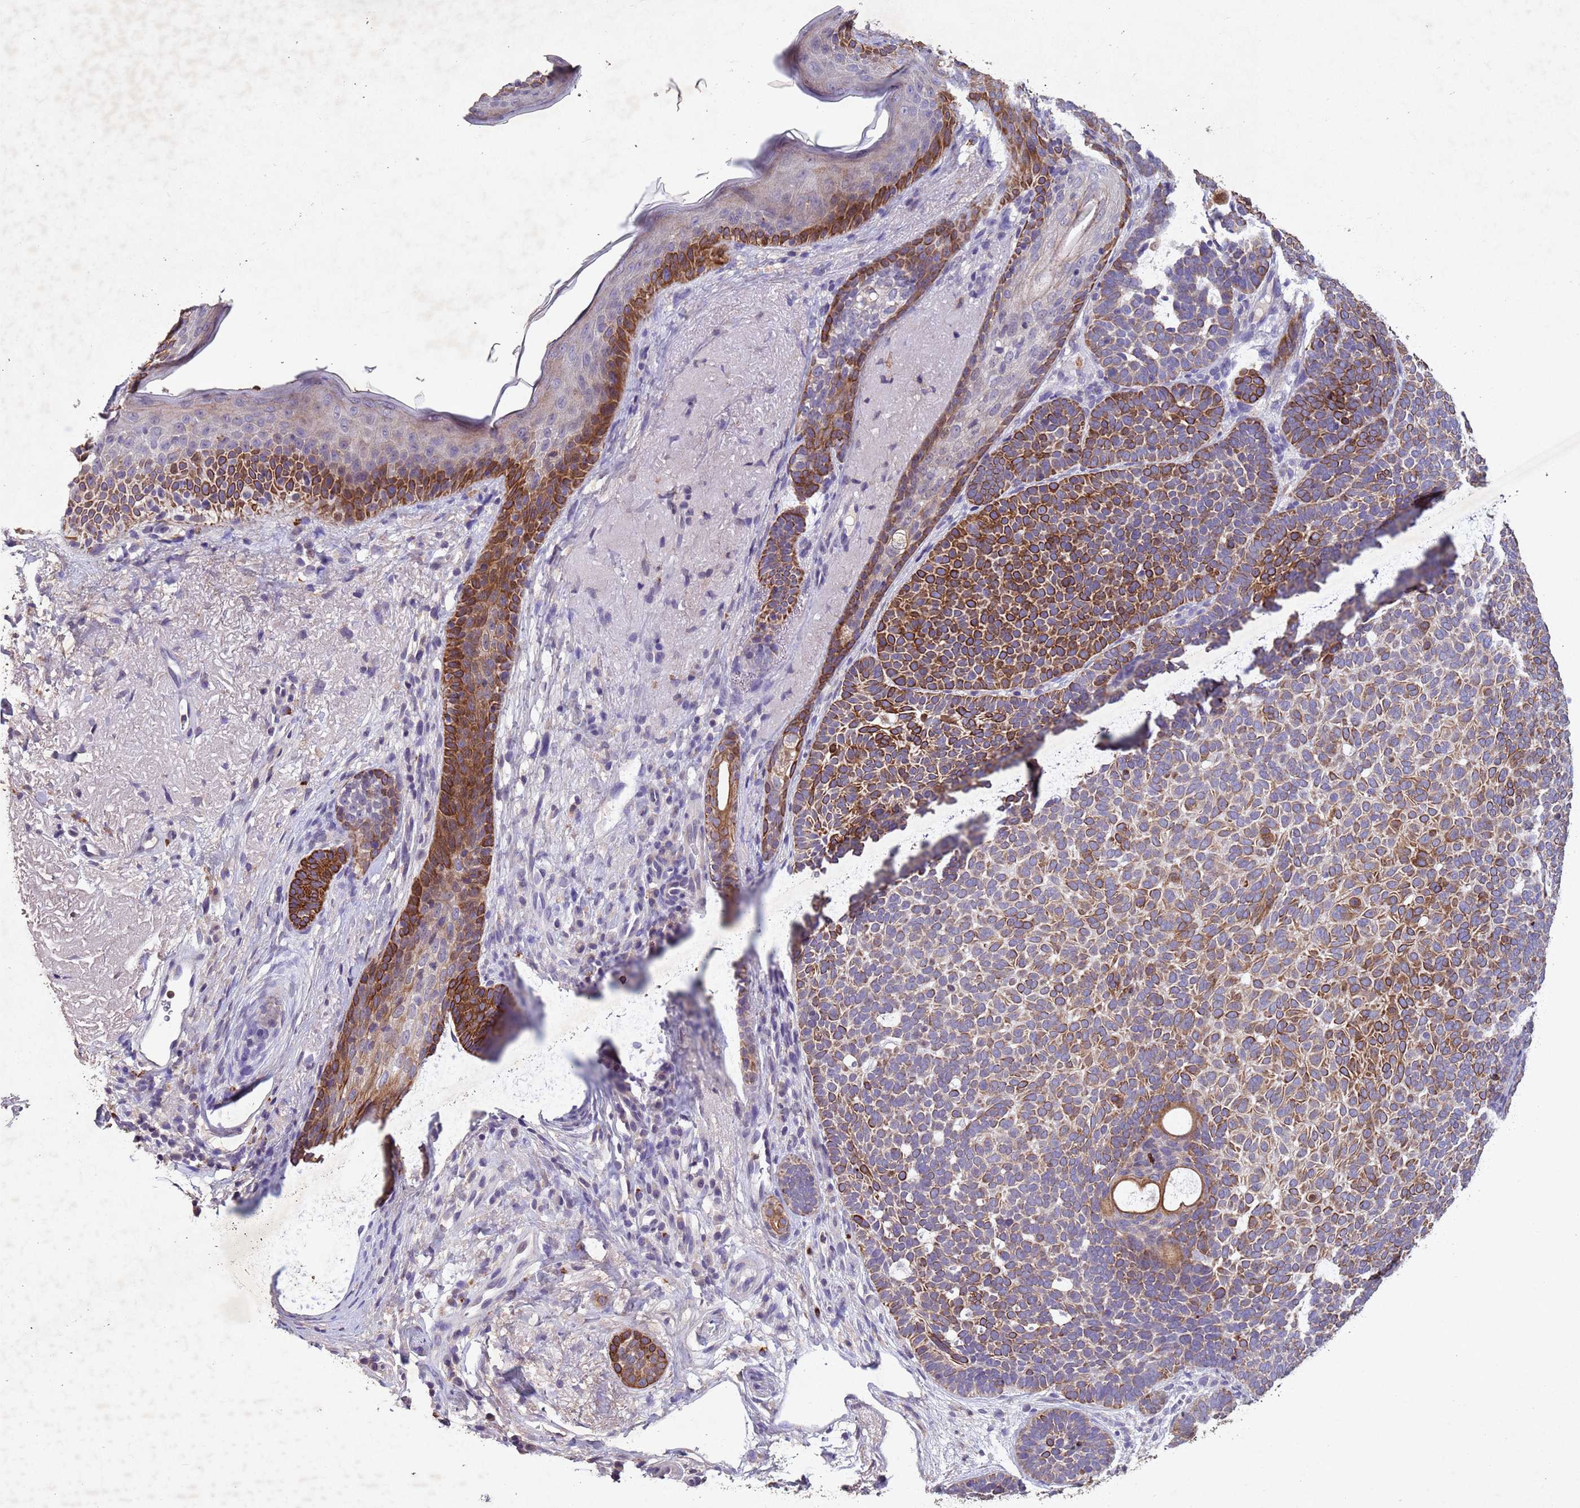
{"staining": {"intensity": "strong", "quantity": "25%-75%", "location": "cytoplasmic/membranous"}, "tissue": "skin cancer", "cell_type": "Tumor cells", "image_type": "cancer", "snomed": [{"axis": "morphology", "description": "Basal cell carcinoma"}, {"axis": "topography", "description": "Skin"}], "caption": "Immunohistochemistry (IHC) micrograph of neoplastic tissue: human skin cancer stained using IHC displays high levels of strong protein expression localized specifically in the cytoplasmic/membranous of tumor cells, appearing as a cytoplasmic/membranous brown color.", "gene": "NLRP11", "patient": {"sex": "female", "age": 77}}